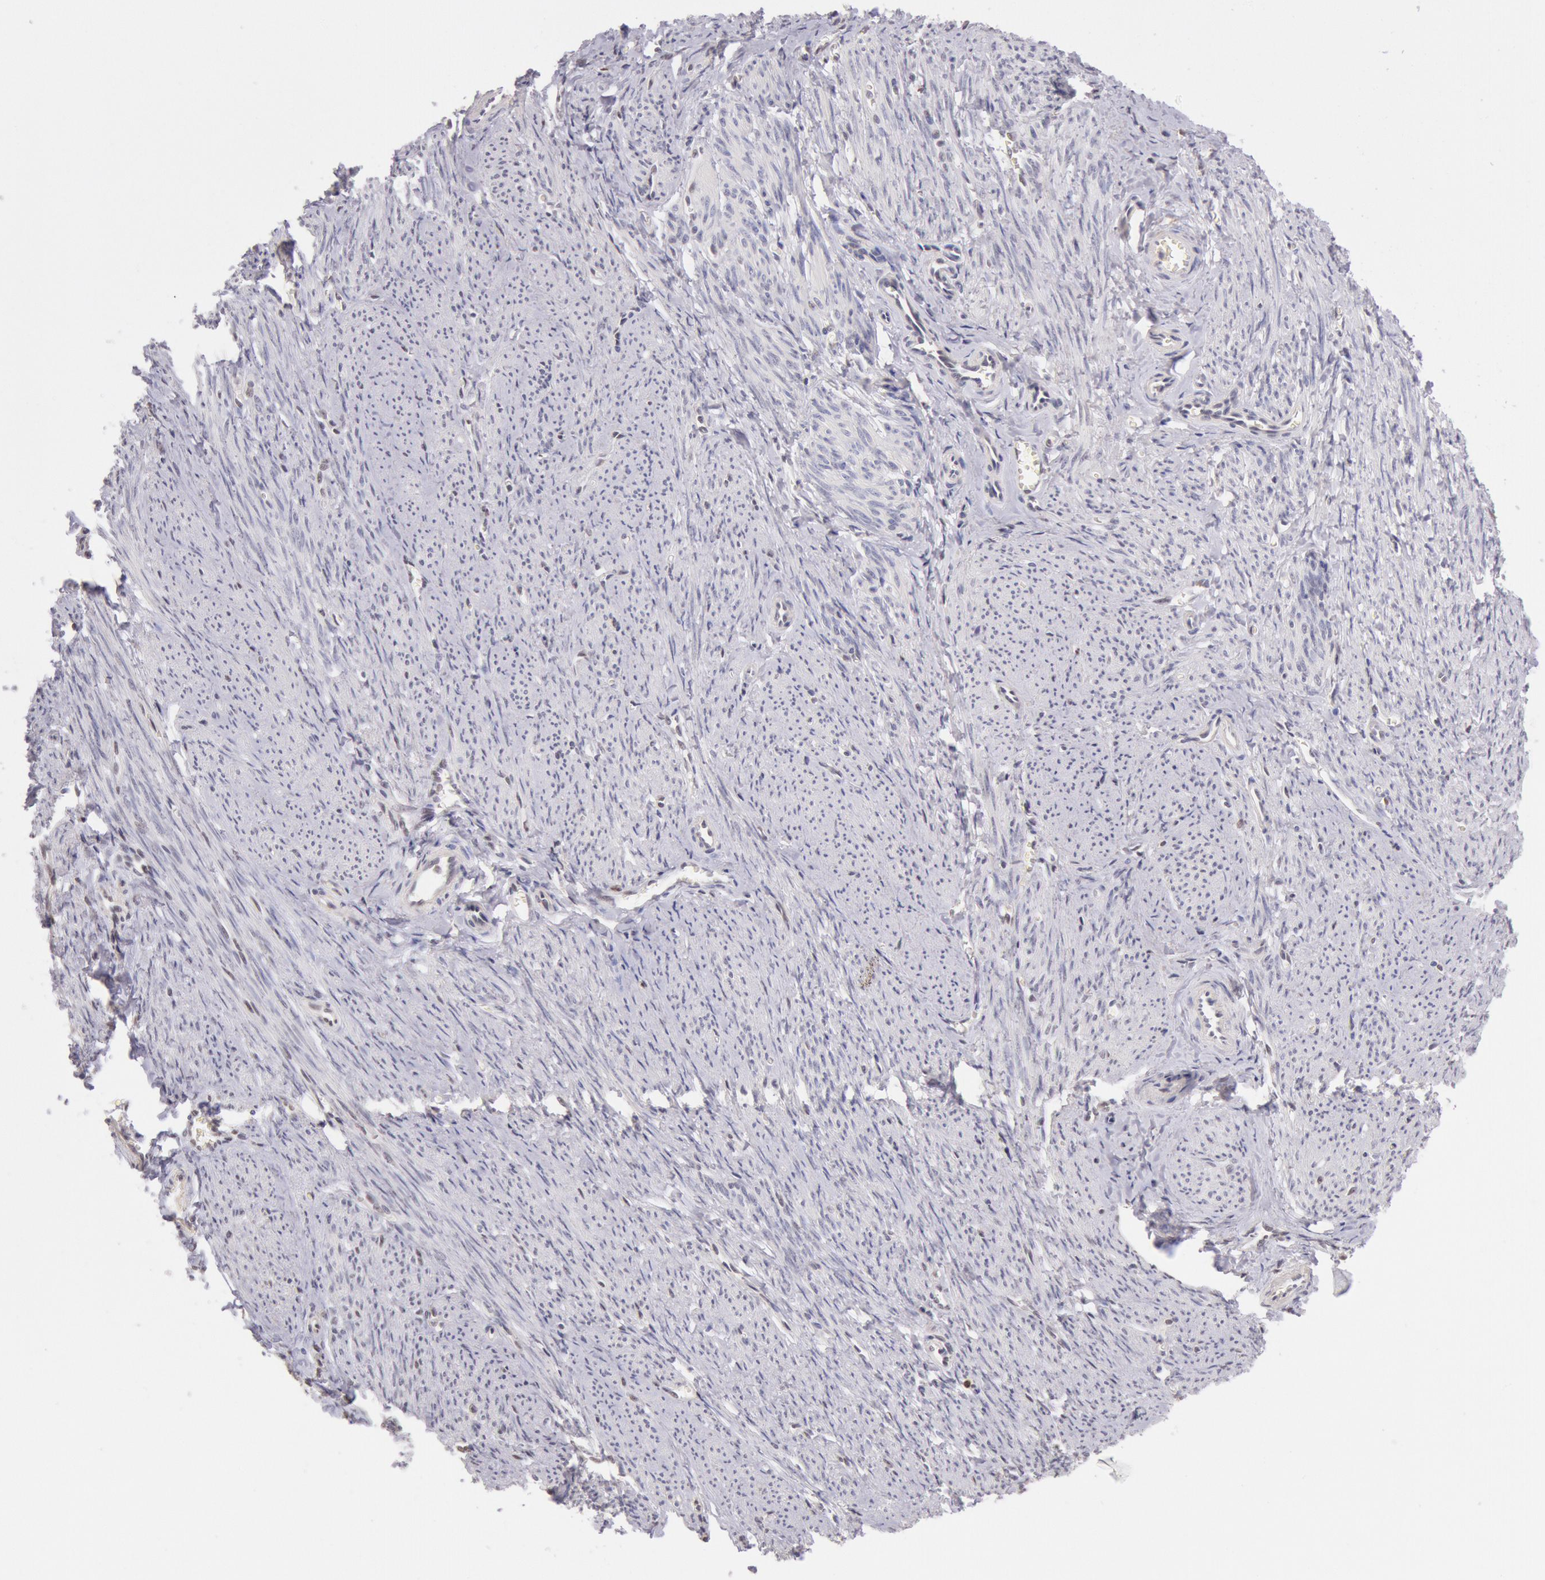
{"staining": {"intensity": "negative", "quantity": "none", "location": "none"}, "tissue": "smooth muscle", "cell_type": "Smooth muscle cells", "image_type": "normal", "snomed": [{"axis": "morphology", "description": "Normal tissue, NOS"}, {"axis": "topography", "description": "Smooth muscle"}, {"axis": "topography", "description": "Cervix"}], "caption": "A high-resolution image shows immunohistochemistry staining of normal smooth muscle, which displays no significant staining in smooth muscle cells.", "gene": "TASL", "patient": {"sex": "female", "age": 70}}